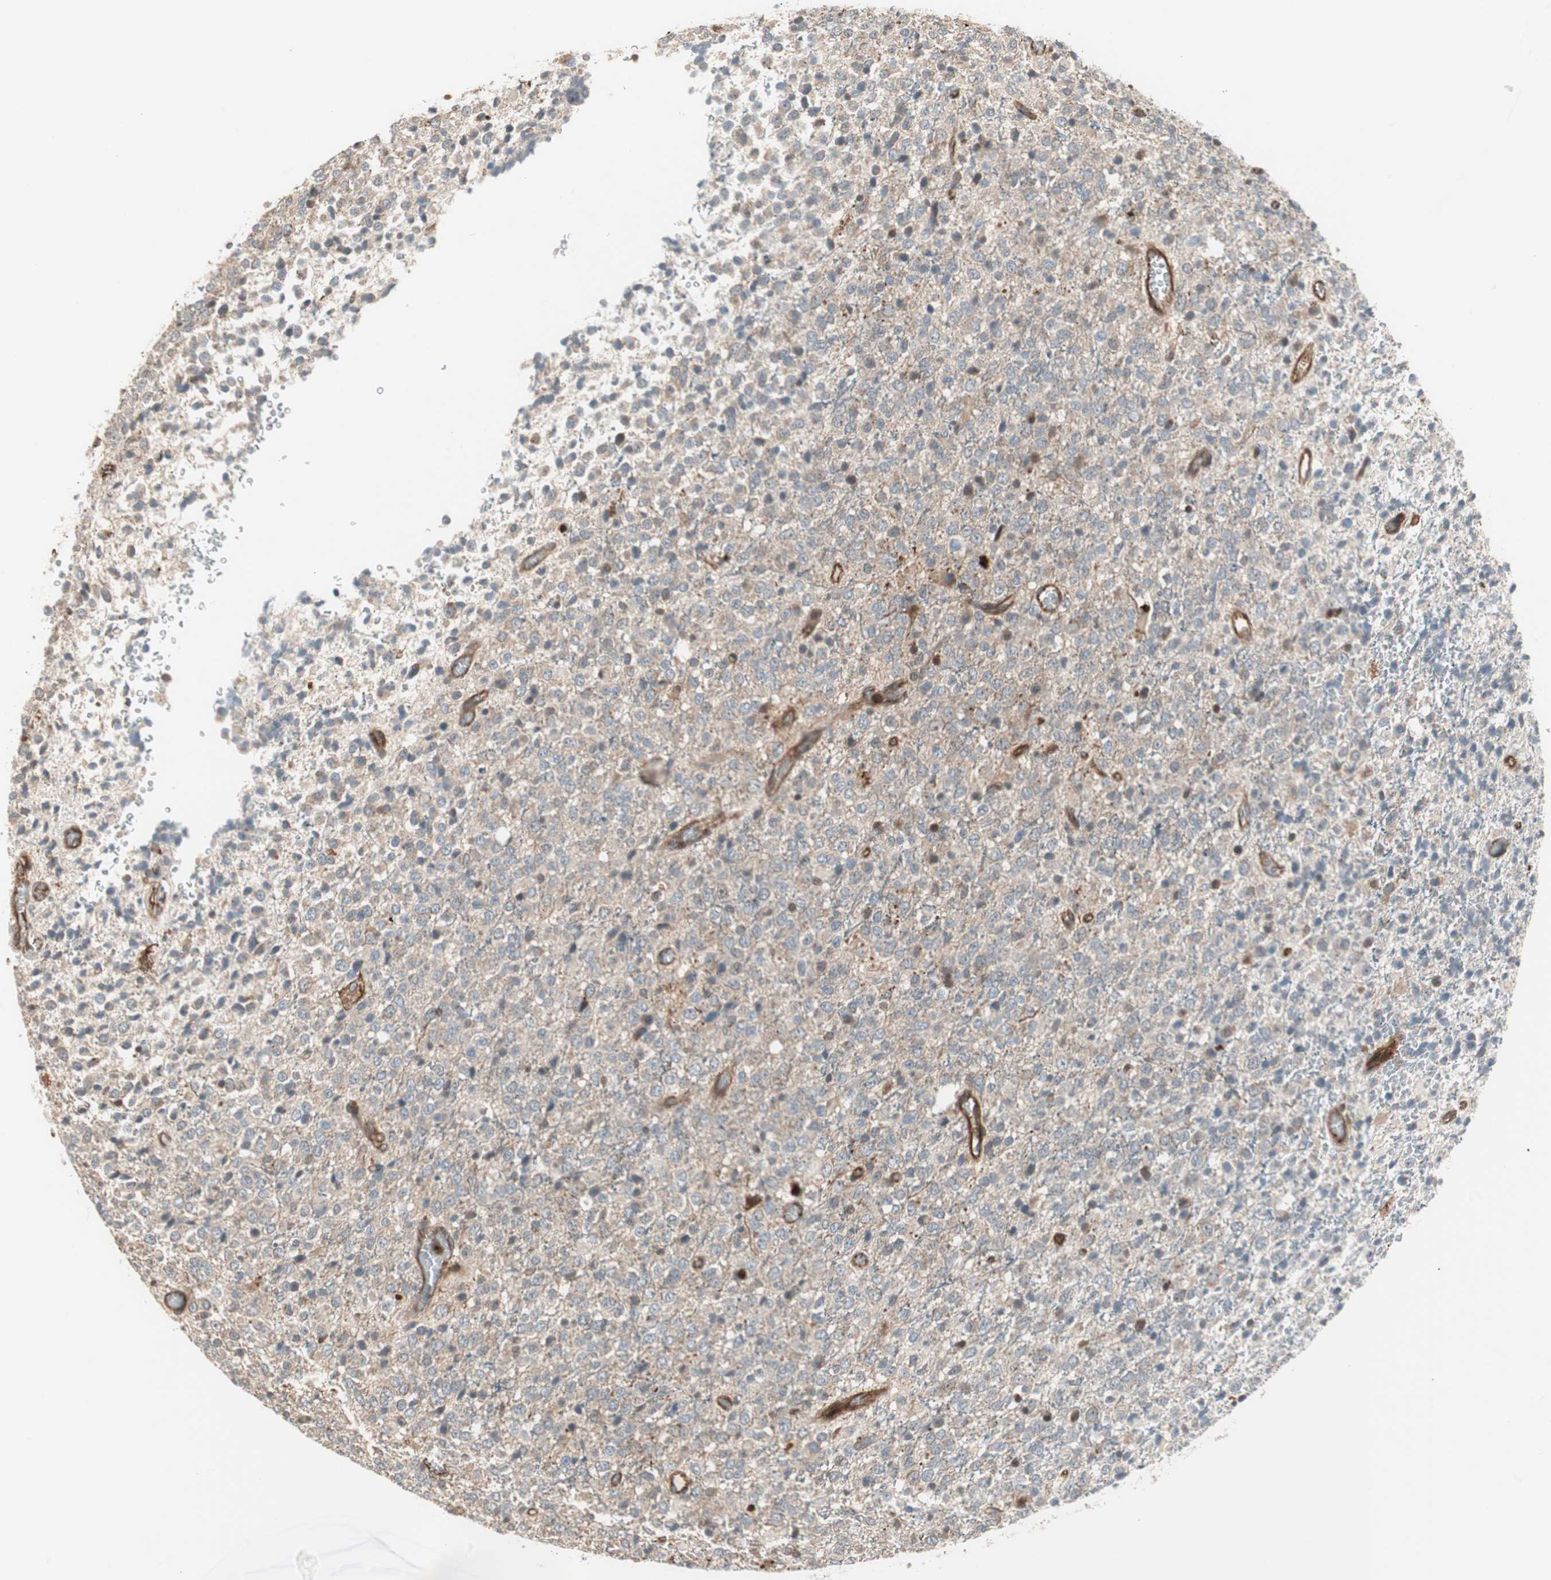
{"staining": {"intensity": "weak", "quantity": "25%-75%", "location": "cytoplasmic/membranous"}, "tissue": "glioma", "cell_type": "Tumor cells", "image_type": "cancer", "snomed": [{"axis": "morphology", "description": "Glioma, malignant, High grade"}, {"axis": "topography", "description": "pancreas cauda"}], "caption": "This image demonstrates immunohistochemistry staining of malignant glioma (high-grade), with low weak cytoplasmic/membranous staining in approximately 25%-75% of tumor cells.", "gene": "MAD2L2", "patient": {"sex": "male", "age": 60}}